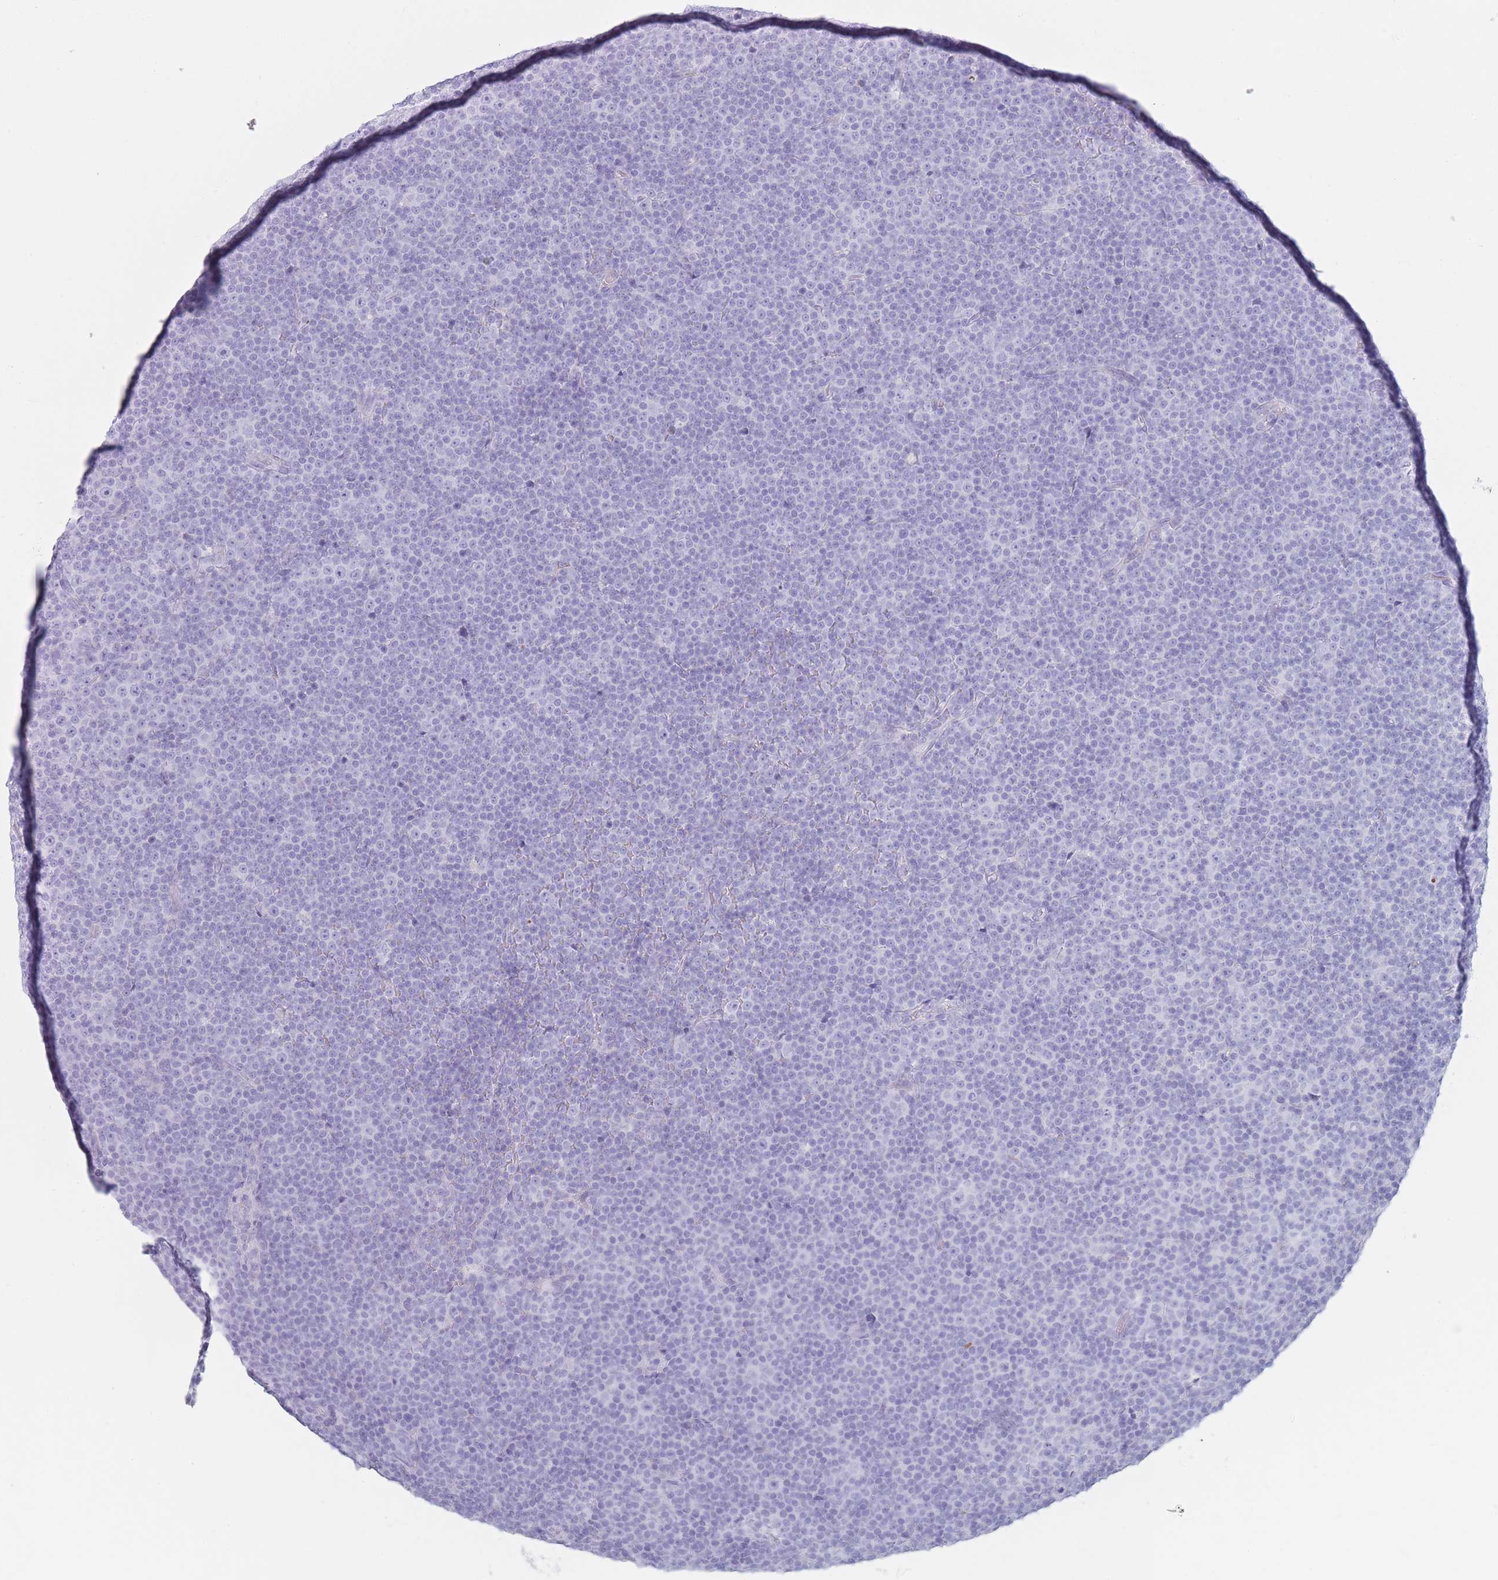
{"staining": {"intensity": "negative", "quantity": "none", "location": "none"}, "tissue": "lymphoma", "cell_type": "Tumor cells", "image_type": "cancer", "snomed": [{"axis": "morphology", "description": "Malignant lymphoma, non-Hodgkin's type, Low grade"}, {"axis": "topography", "description": "Lymph node"}], "caption": "The micrograph reveals no staining of tumor cells in lymphoma.", "gene": "GPR12", "patient": {"sex": "female", "age": 67}}